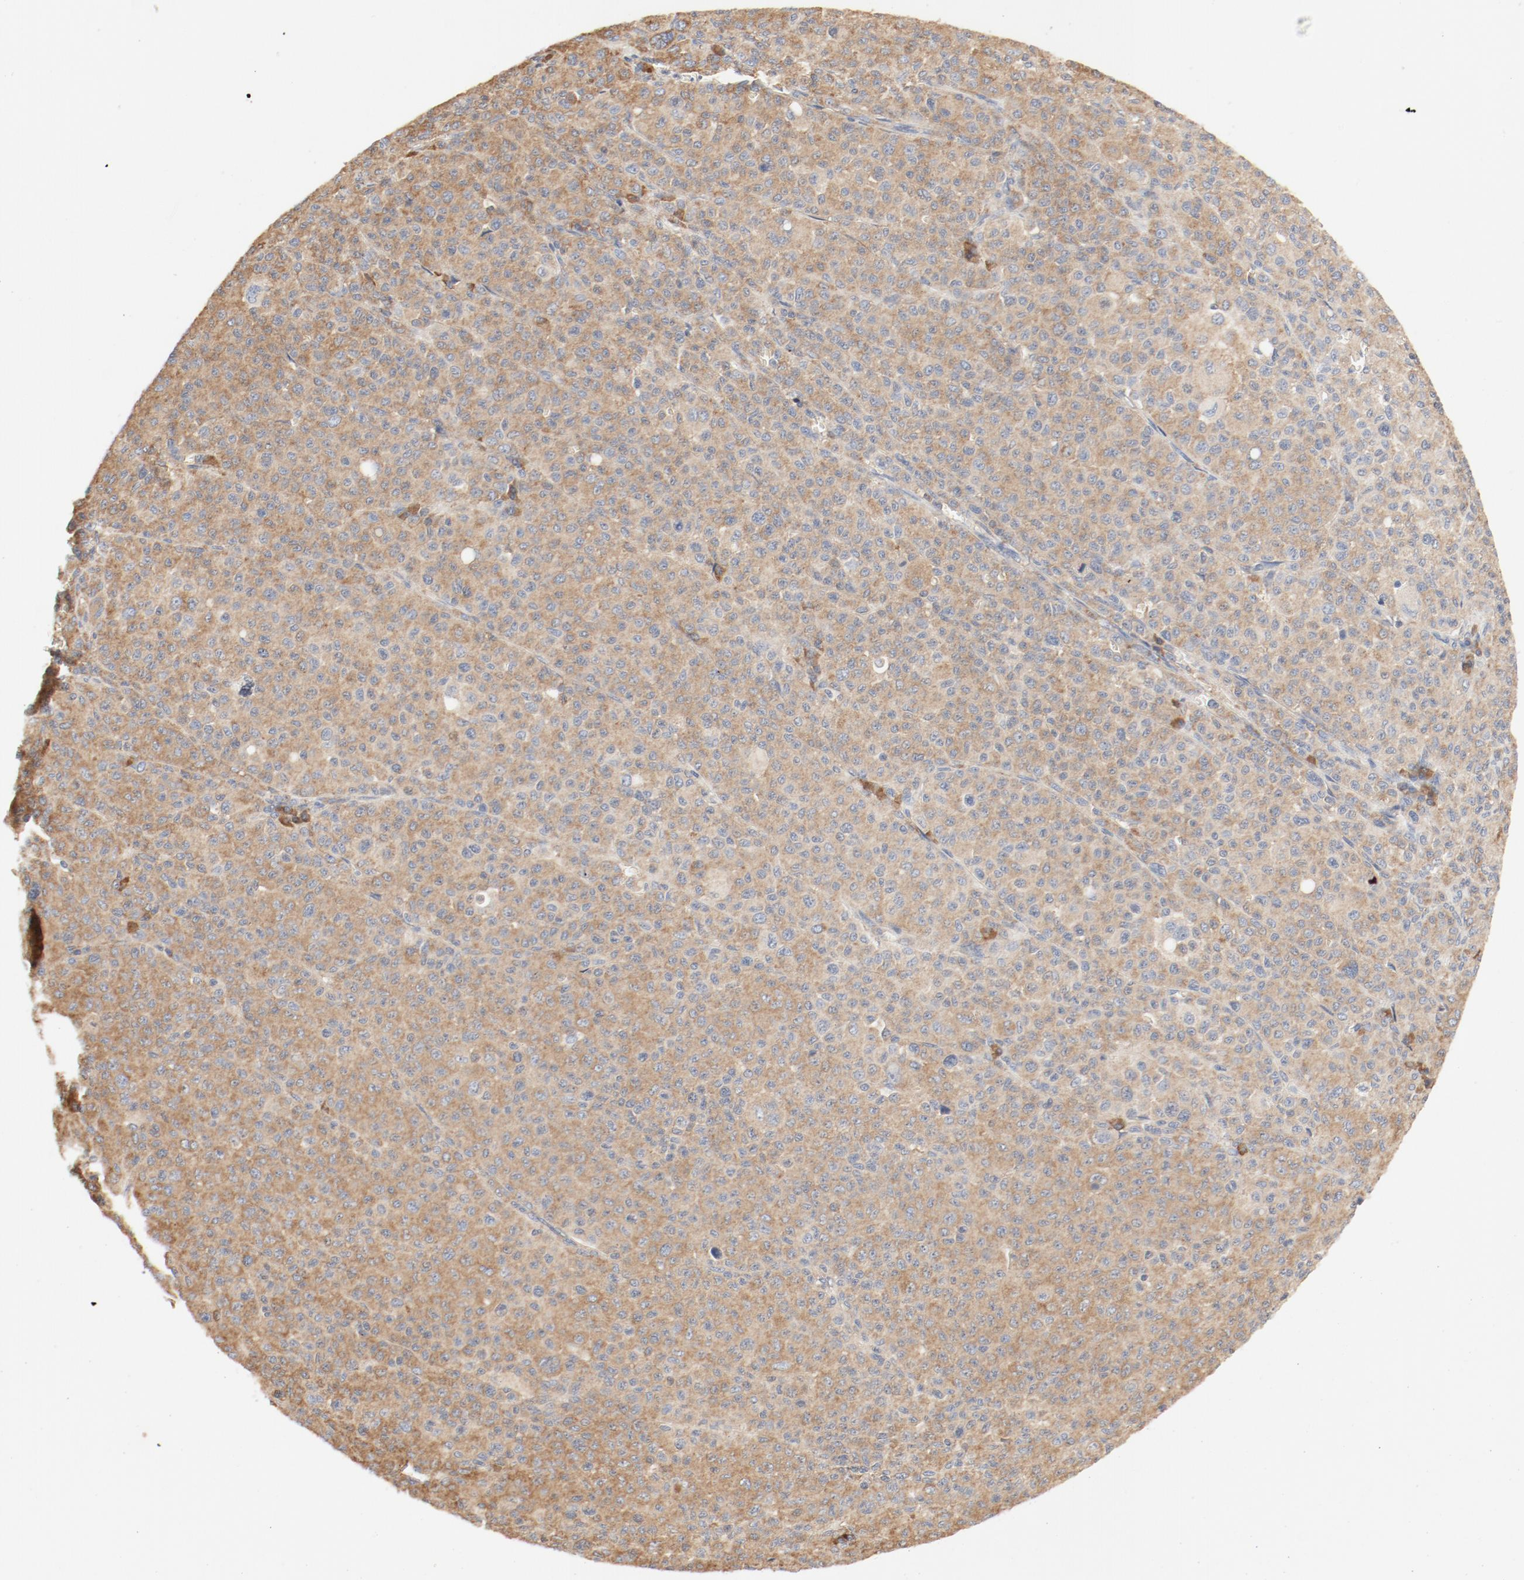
{"staining": {"intensity": "moderate", "quantity": ">75%", "location": "cytoplasmic/membranous"}, "tissue": "melanoma", "cell_type": "Tumor cells", "image_type": "cancer", "snomed": [{"axis": "morphology", "description": "Malignant melanoma, Metastatic site"}, {"axis": "topography", "description": "Skin"}], "caption": "Human malignant melanoma (metastatic site) stained with a brown dye reveals moderate cytoplasmic/membranous positive staining in approximately >75% of tumor cells.", "gene": "RPS6", "patient": {"sex": "female", "age": 74}}